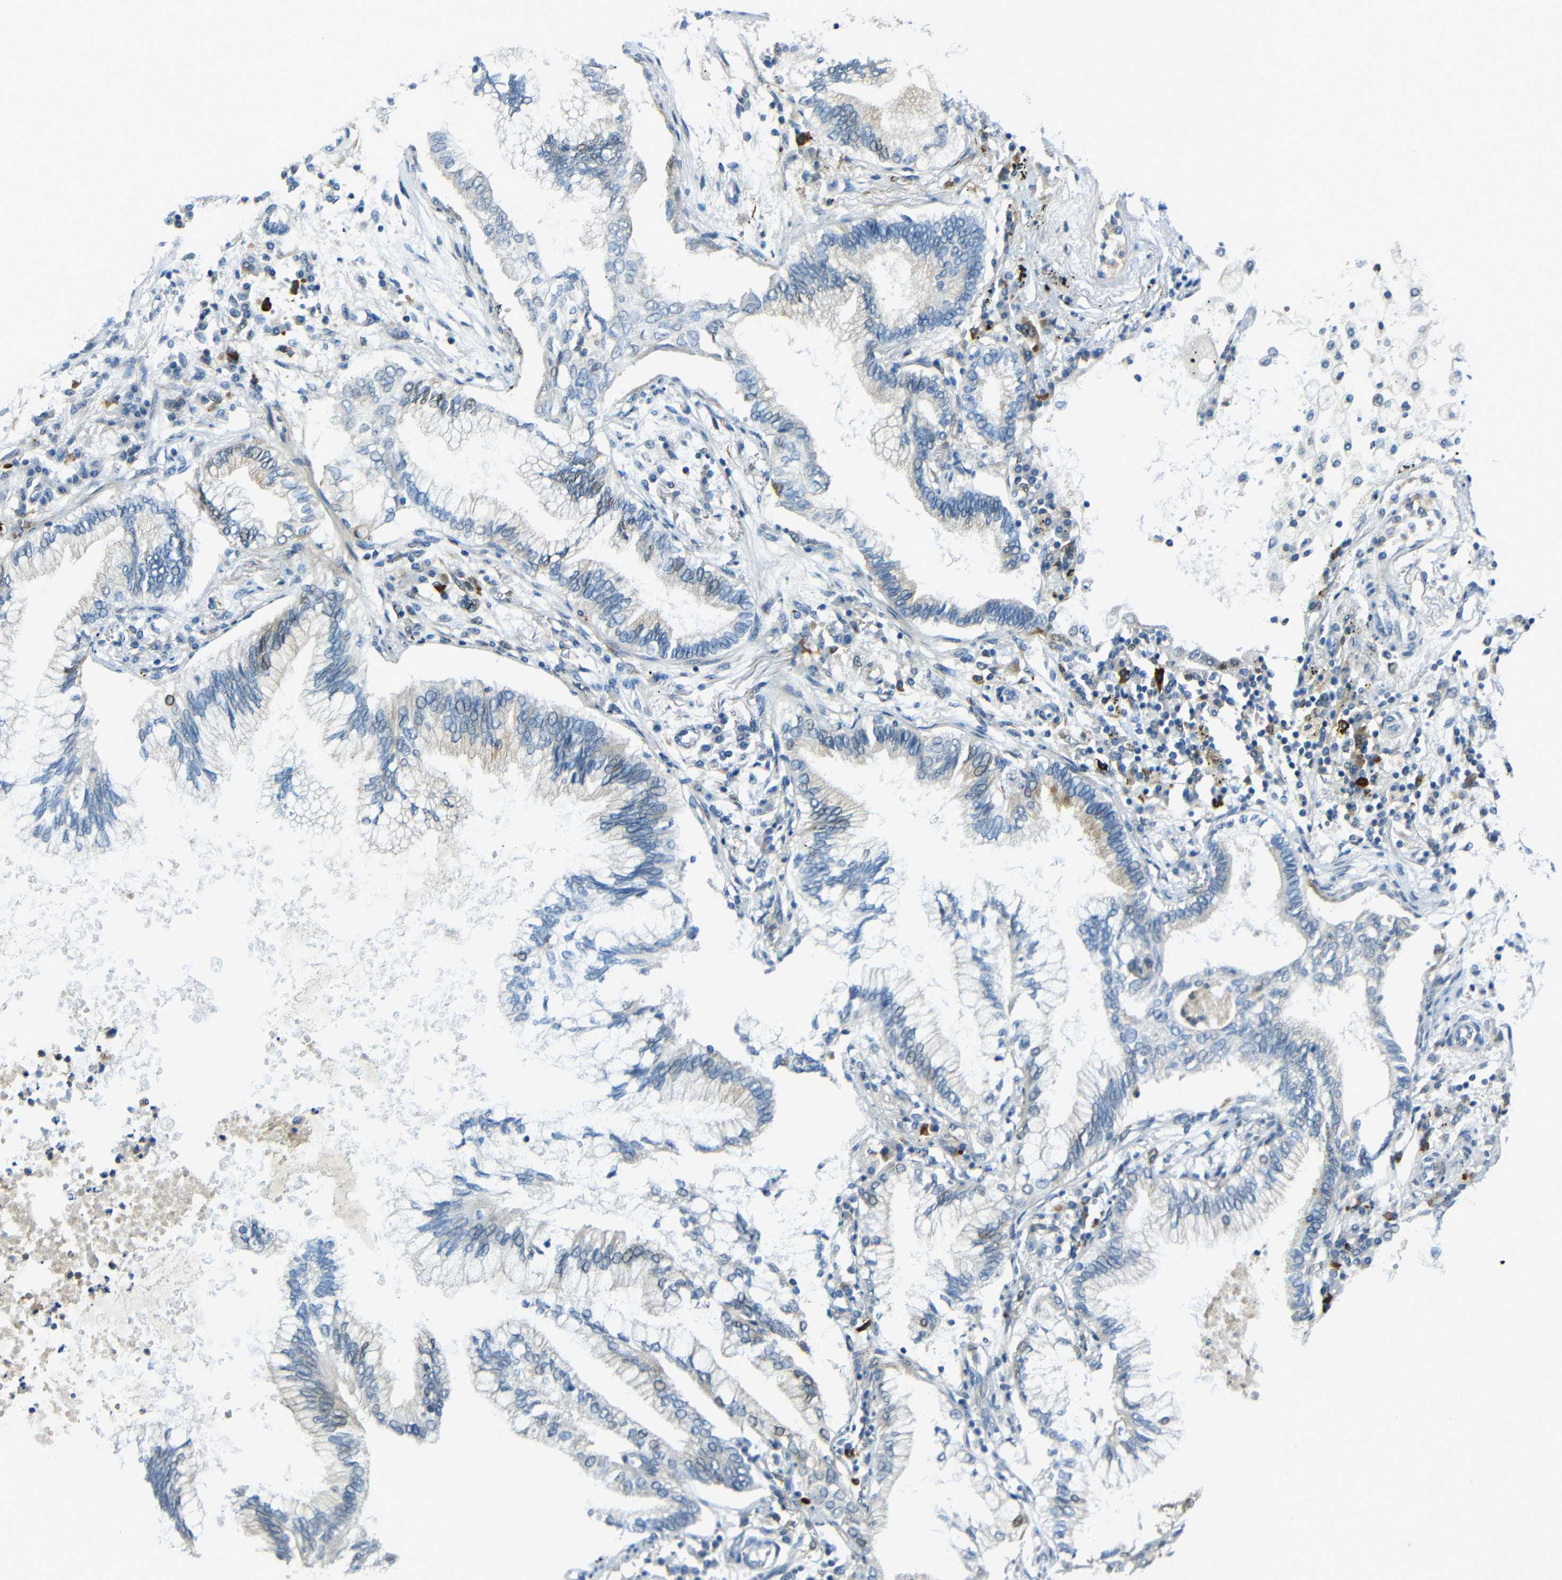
{"staining": {"intensity": "weak", "quantity": "<25%", "location": "cytoplasmic/membranous"}, "tissue": "lung cancer", "cell_type": "Tumor cells", "image_type": "cancer", "snomed": [{"axis": "morphology", "description": "Normal tissue, NOS"}, {"axis": "morphology", "description": "Adenocarcinoma, NOS"}, {"axis": "topography", "description": "Bronchus"}, {"axis": "topography", "description": "Lung"}], "caption": "Human lung cancer stained for a protein using immunohistochemistry (IHC) exhibits no positivity in tumor cells.", "gene": "DCLK1", "patient": {"sex": "female", "age": 70}}